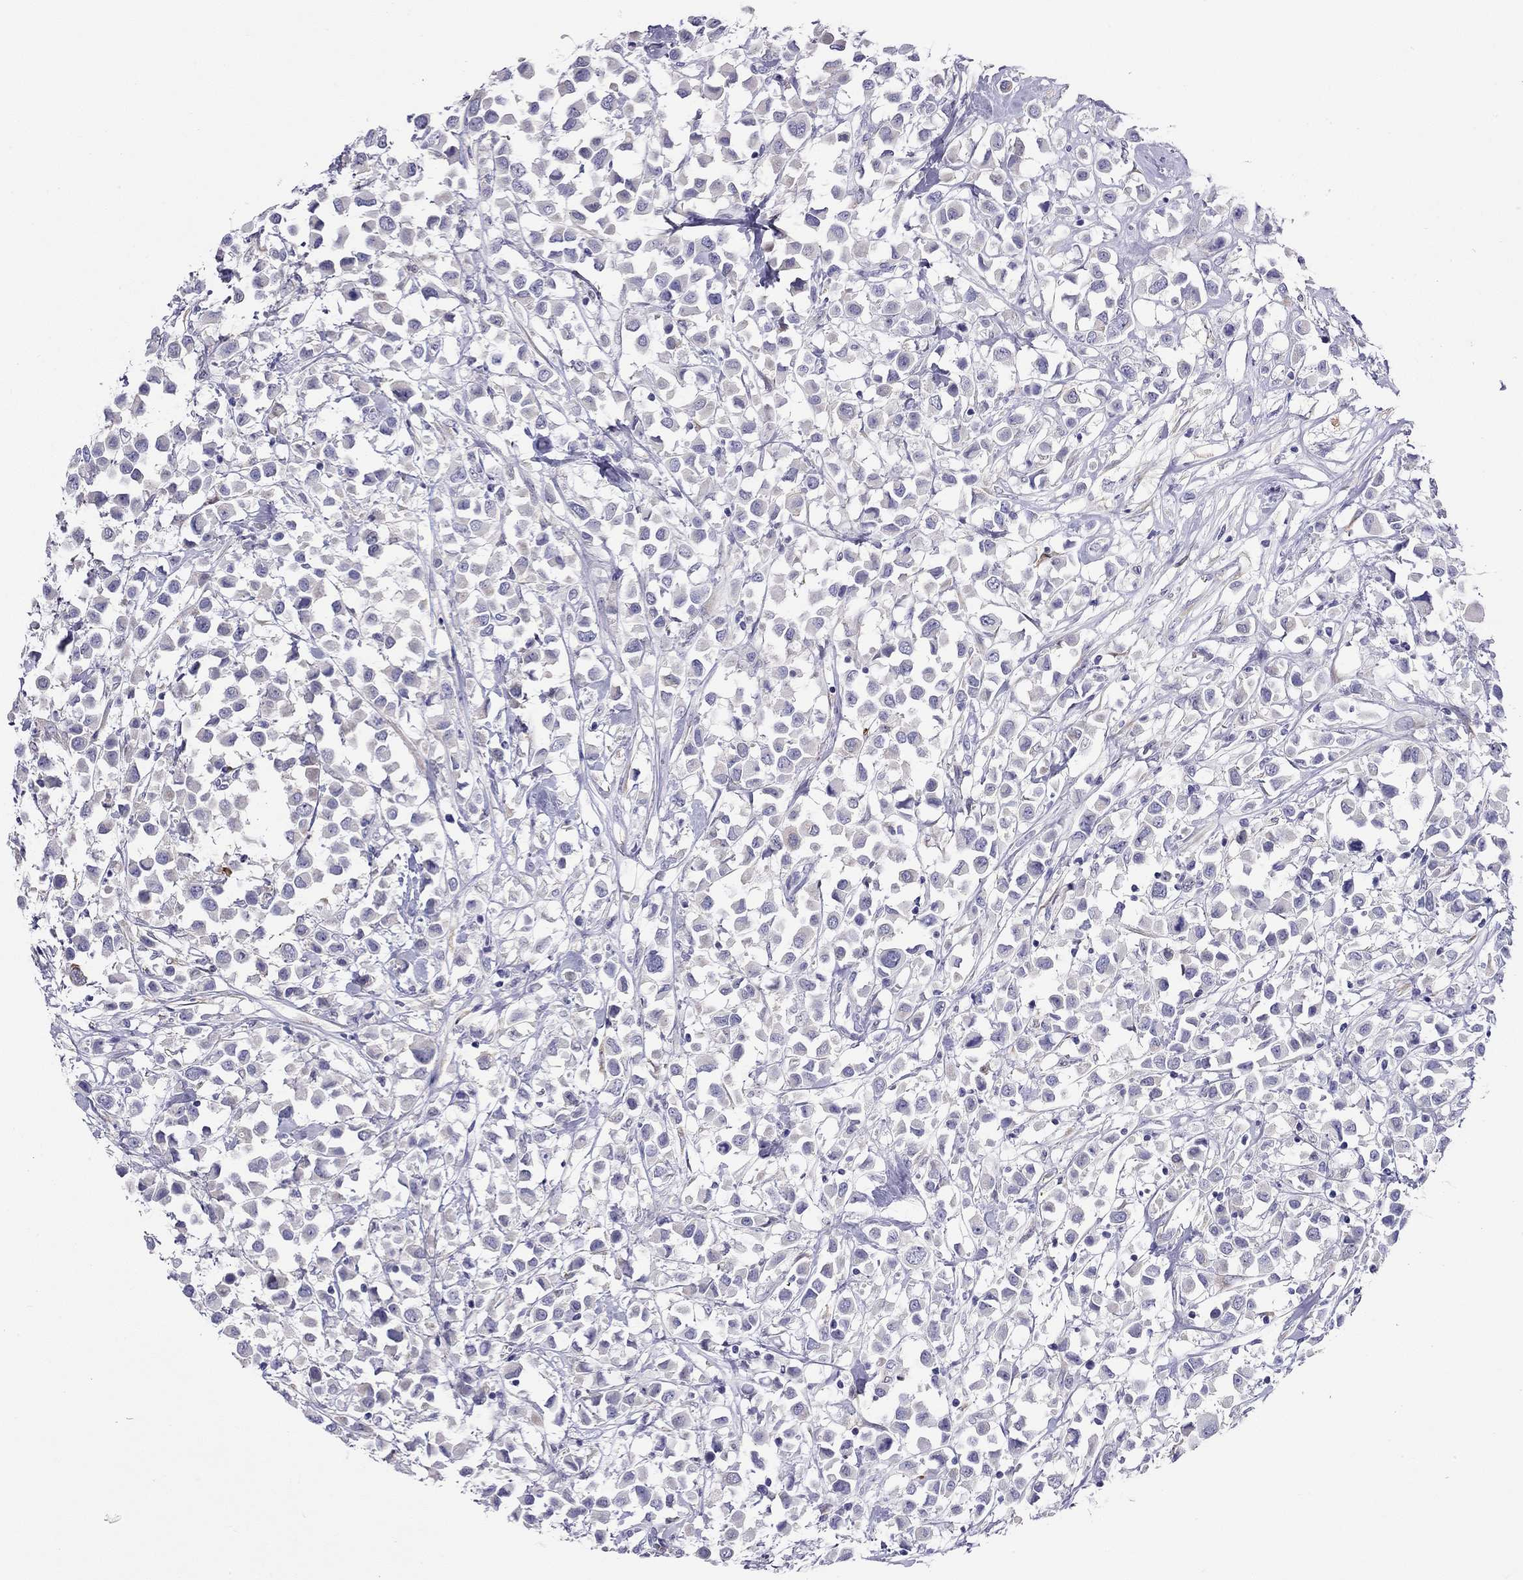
{"staining": {"intensity": "negative", "quantity": "none", "location": "none"}, "tissue": "breast cancer", "cell_type": "Tumor cells", "image_type": "cancer", "snomed": [{"axis": "morphology", "description": "Duct carcinoma"}, {"axis": "topography", "description": "Breast"}], "caption": "Protein analysis of breast cancer (intraductal carcinoma) reveals no significant positivity in tumor cells.", "gene": "SLC46A2", "patient": {"sex": "female", "age": 61}}